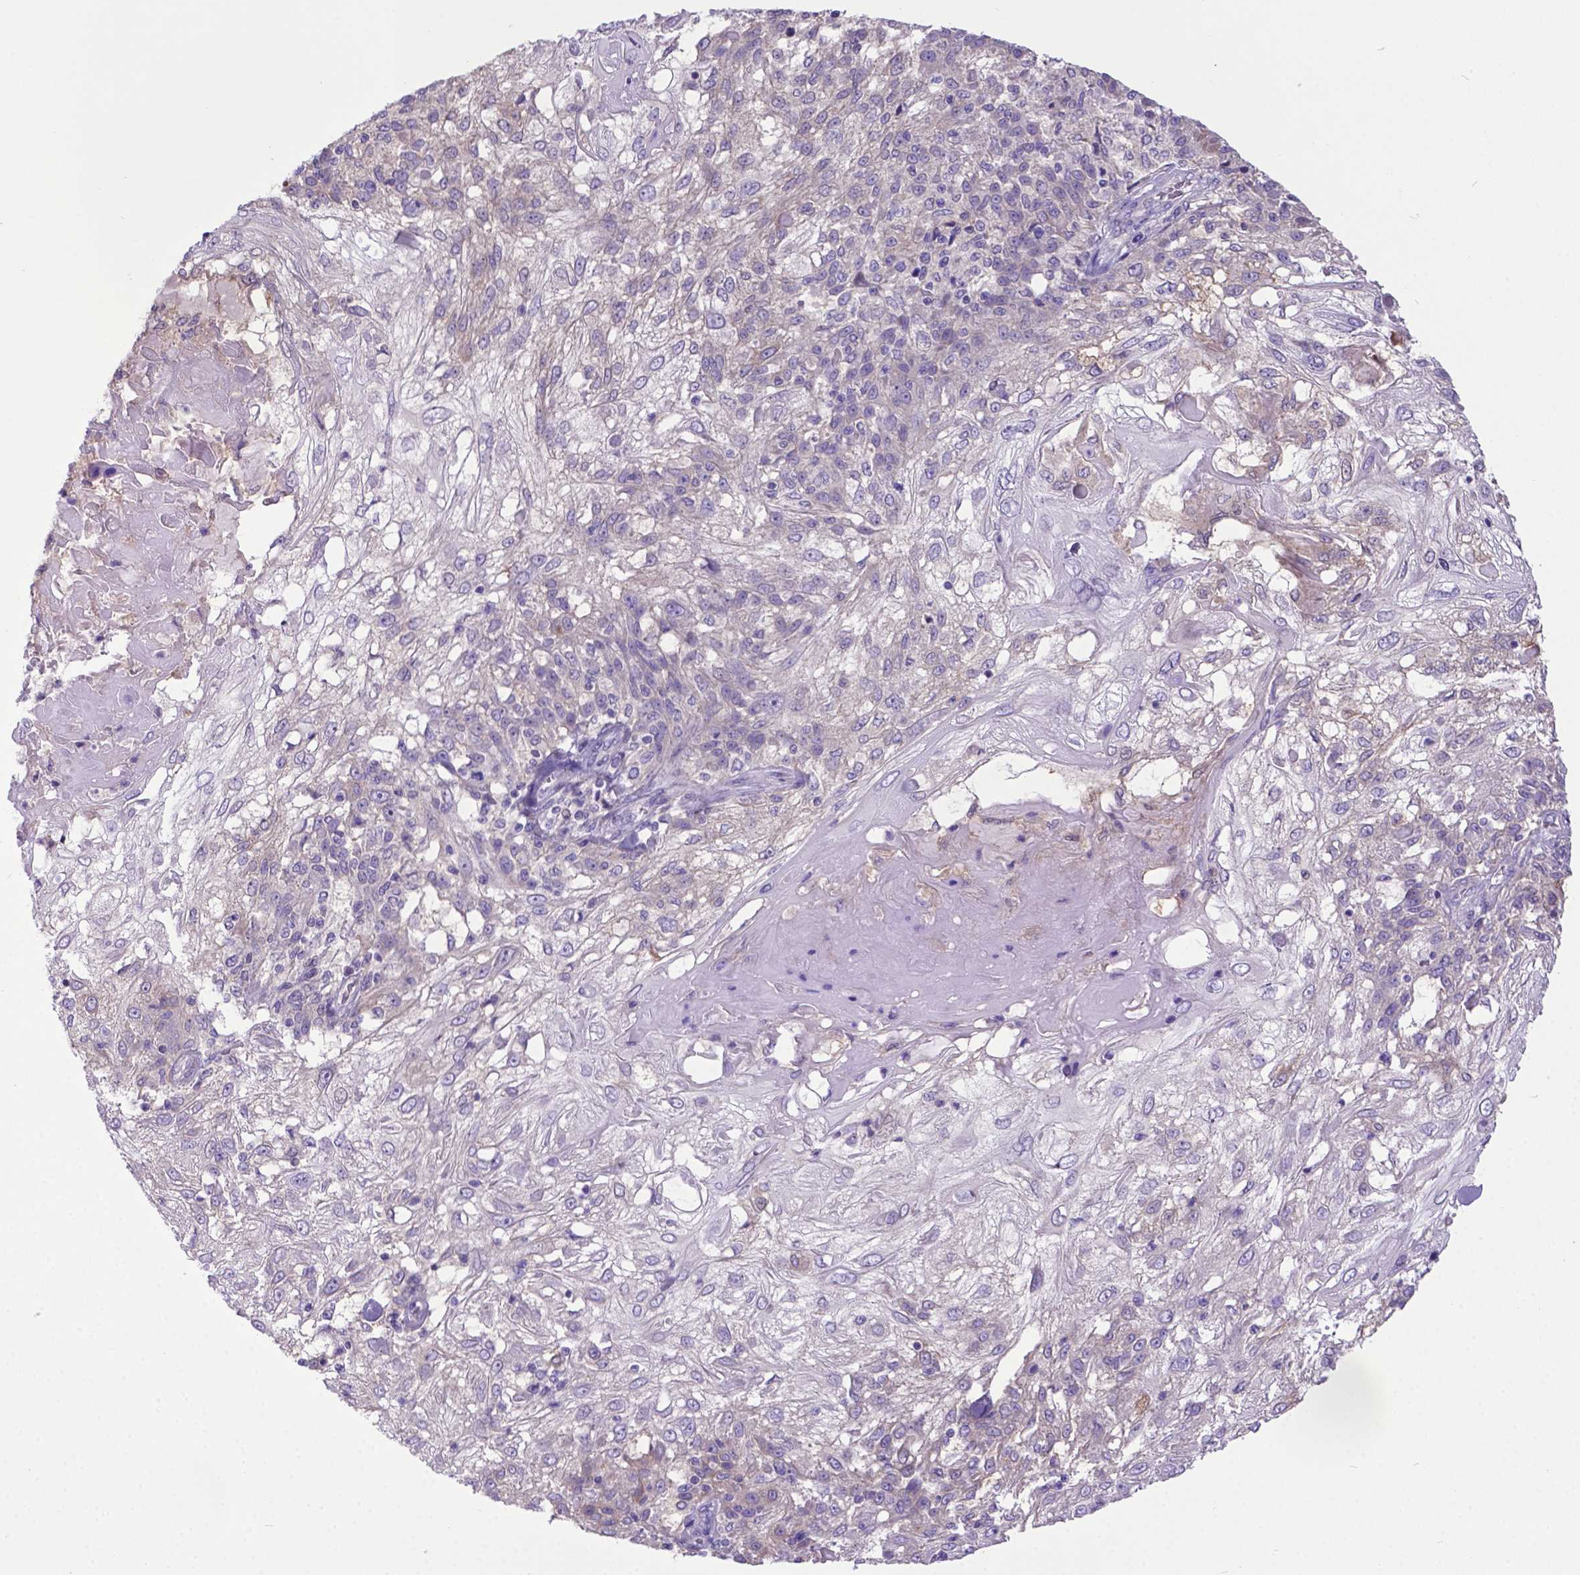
{"staining": {"intensity": "negative", "quantity": "none", "location": "none"}, "tissue": "skin cancer", "cell_type": "Tumor cells", "image_type": "cancer", "snomed": [{"axis": "morphology", "description": "Normal tissue, NOS"}, {"axis": "morphology", "description": "Squamous cell carcinoma, NOS"}, {"axis": "topography", "description": "Skin"}], "caption": "Immunohistochemistry of skin cancer (squamous cell carcinoma) displays no positivity in tumor cells. (DAB (3,3'-diaminobenzidine) immunohistochemistry (IHC) visualized using brightfield microscopy, high magnification).", "gene": "ADRA2B", "patient": {"sex": "female", "age": 83}}